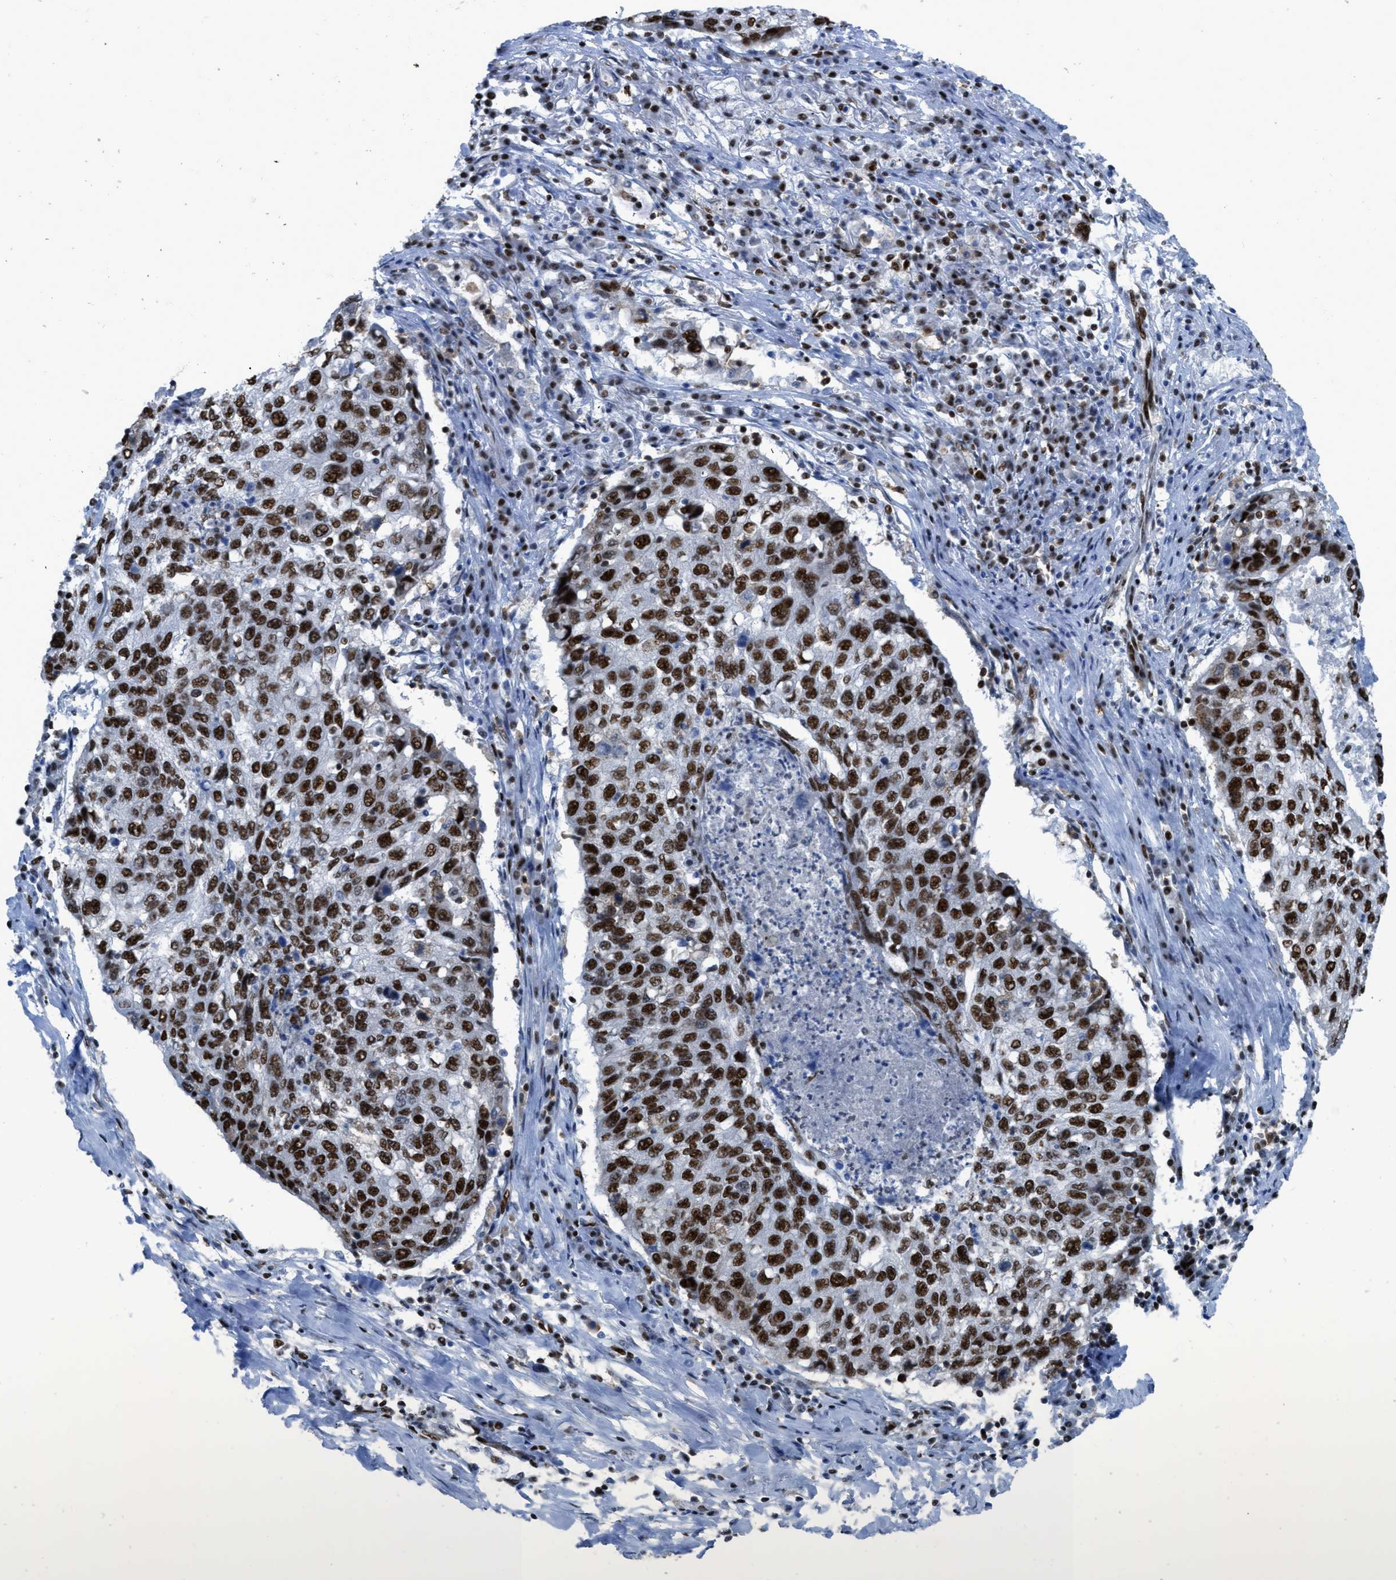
{"staining": {"intensity": "strong", "quantity": ">75%", "location": "nuclear"}, "tissue": "lung cancer", "cell_type": "Tumor cells", "image_type": "cancer", "snomed": [{"axis": "morphology", "description": "Squamous cell carcinoma, NOS"}, {"axis": "topography", "description": "Lung"}], "caption": "Strong nuclear positivity for a protein is identified in about >75% of tumor cells of lung cancer using IHC.", "gene": "ZNF207", "patient": {"sex": "female", "age": 63}}